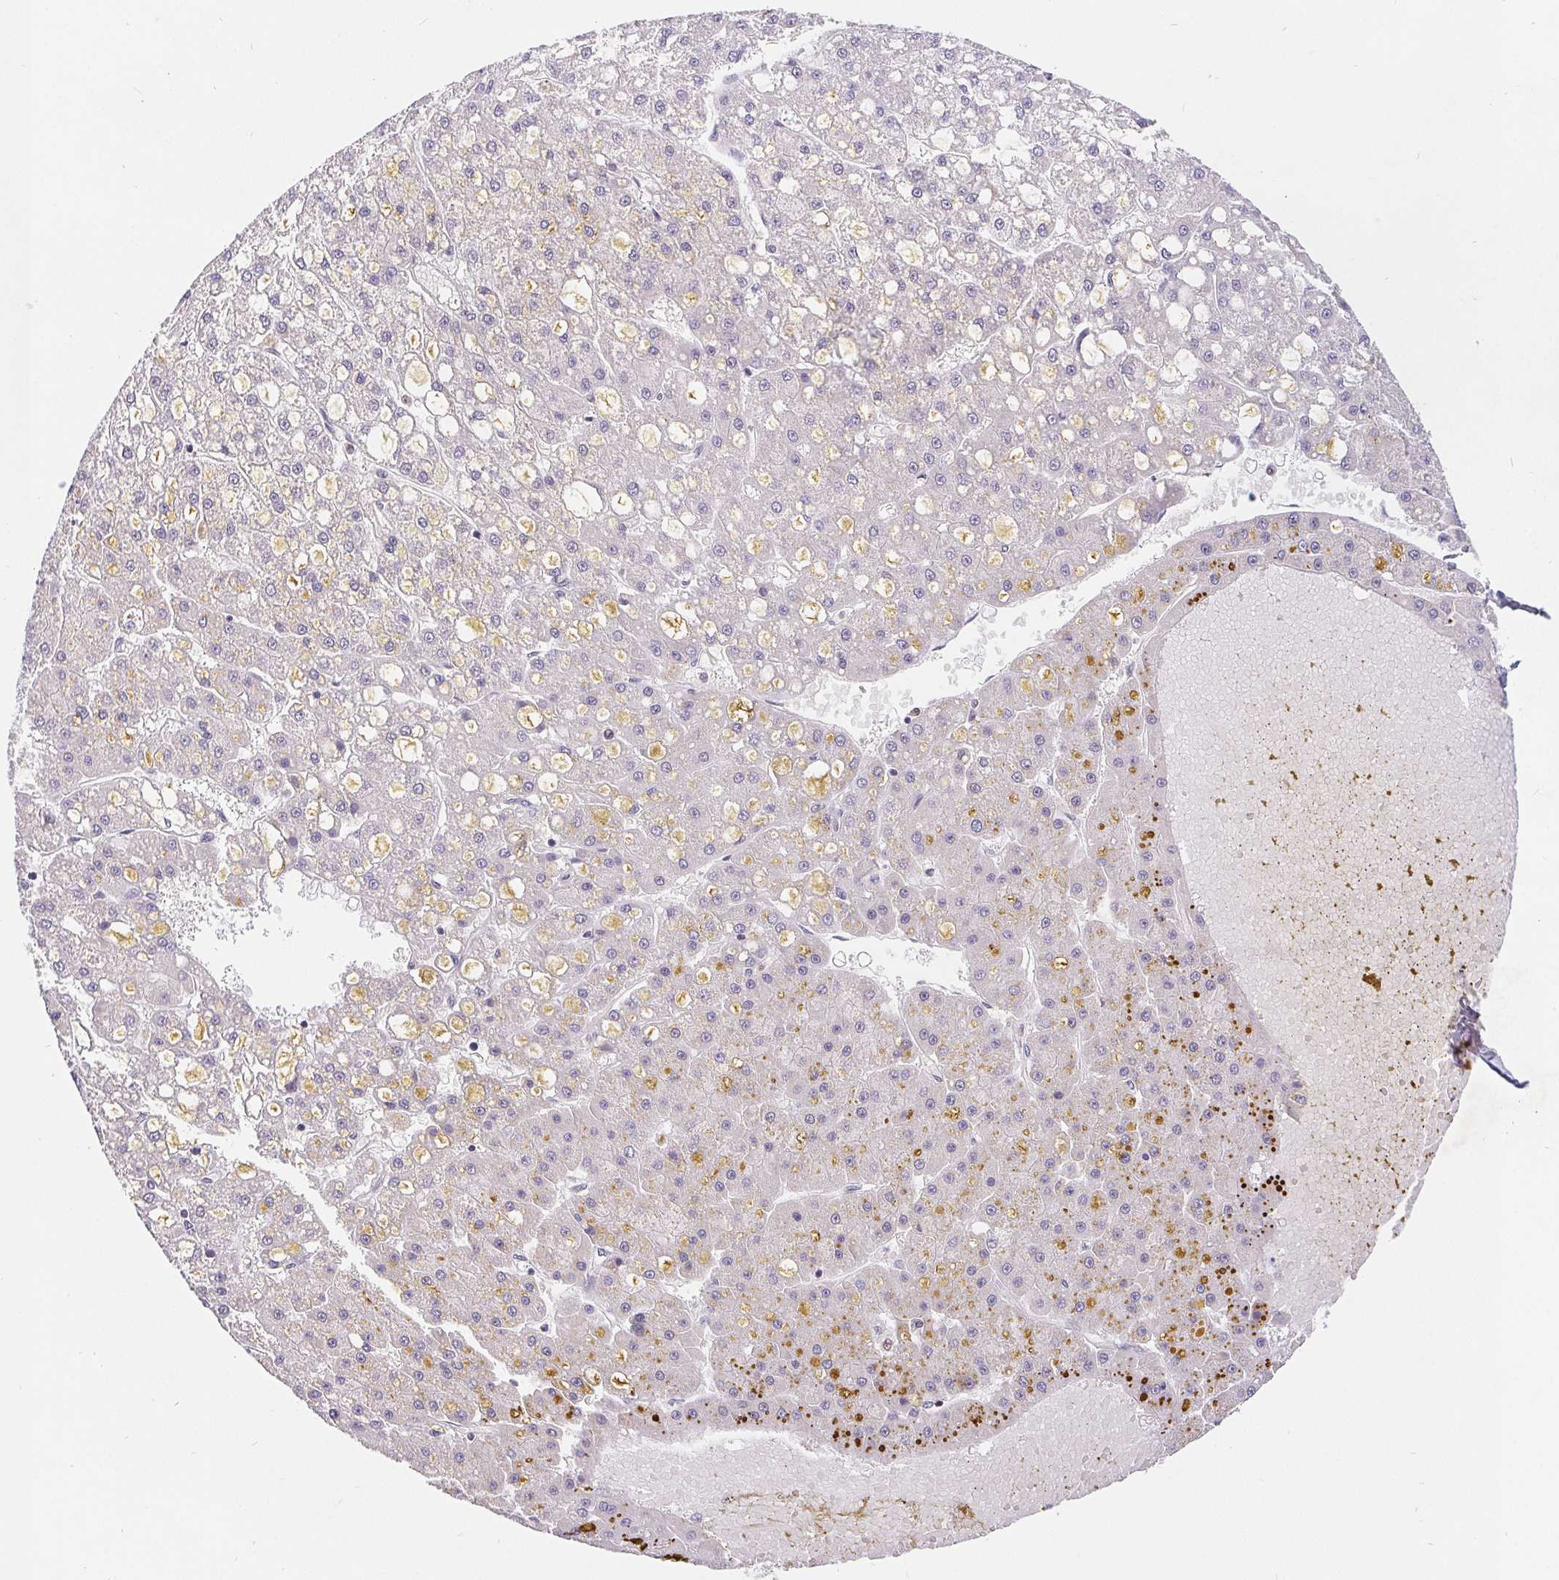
{"staining": {"intensity": "negative", "quantity": "none", "location": "none"}, "tissue": "liver cancer", "cell_type": "Tumor cells", "image_type": "cancer", "snomed": [{"axis": "morphology", "description": "Carcinoma, Hepatocellular, NOS"}, {"axis": "topography", "description": "Liver"}], "caption": "There is no significant expression in tumor cells of hepatocellular carcinoma (liver).", "gene": "POU2F1", "patient": {"sex": "male", "age": 67}}